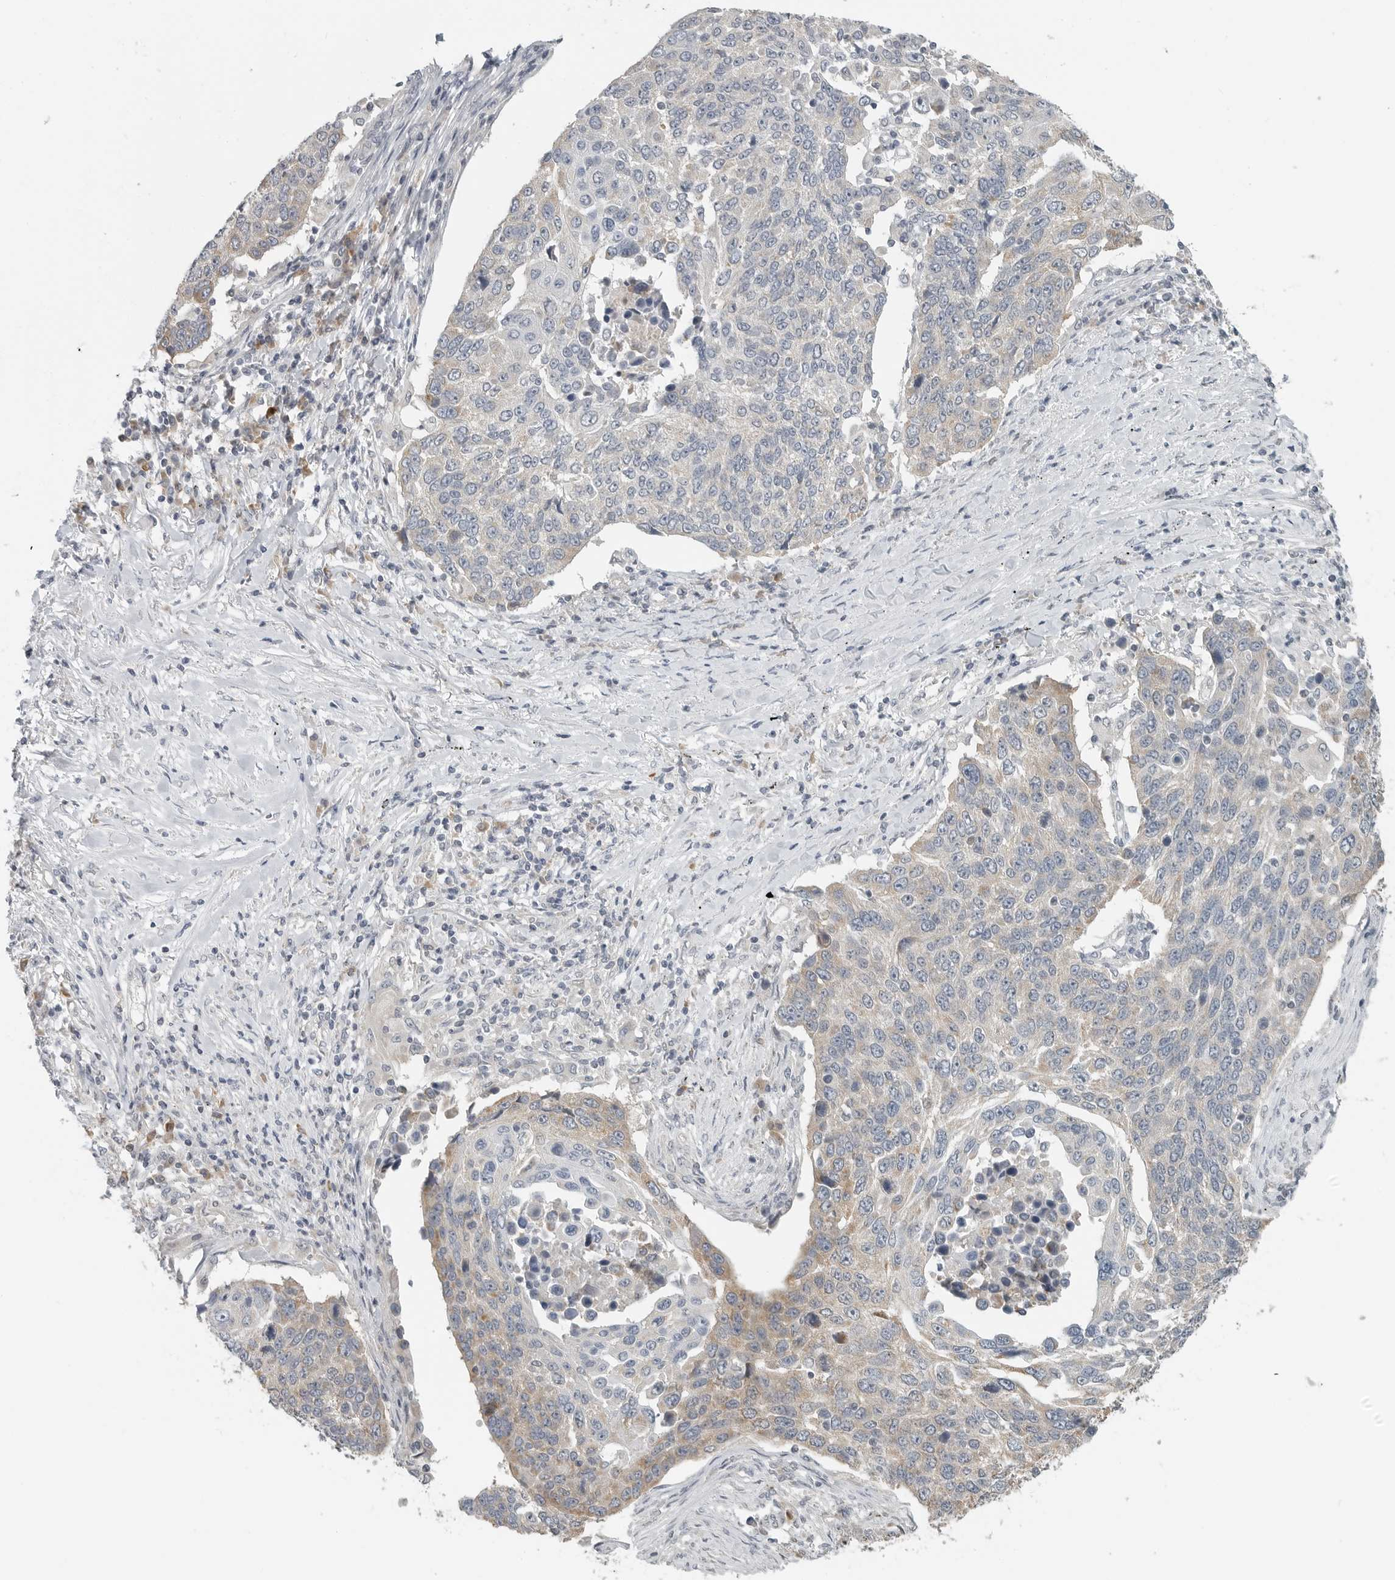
{"staining": {"intensity": "weak", "quantity": "25%-75%", "location": "cytoplasmic/membranous"}, "tissue": "lung cancer", "cell_type": "Tumor cells", "image_type": "cancer", "snomed": [{"axis": "morphology", "description": "Squamous cell carcinoma, NOS"}, {"axis": "topography", "description": "Lung"}], "caption": "Tumor cells display weak cytoplasmic/membranous staining in approximately 25%-75% of cells in lung cancer (squamous cell carcinoma).", "gene": "IL12RB2", "patient": {"sex": "male", "age": 66}}